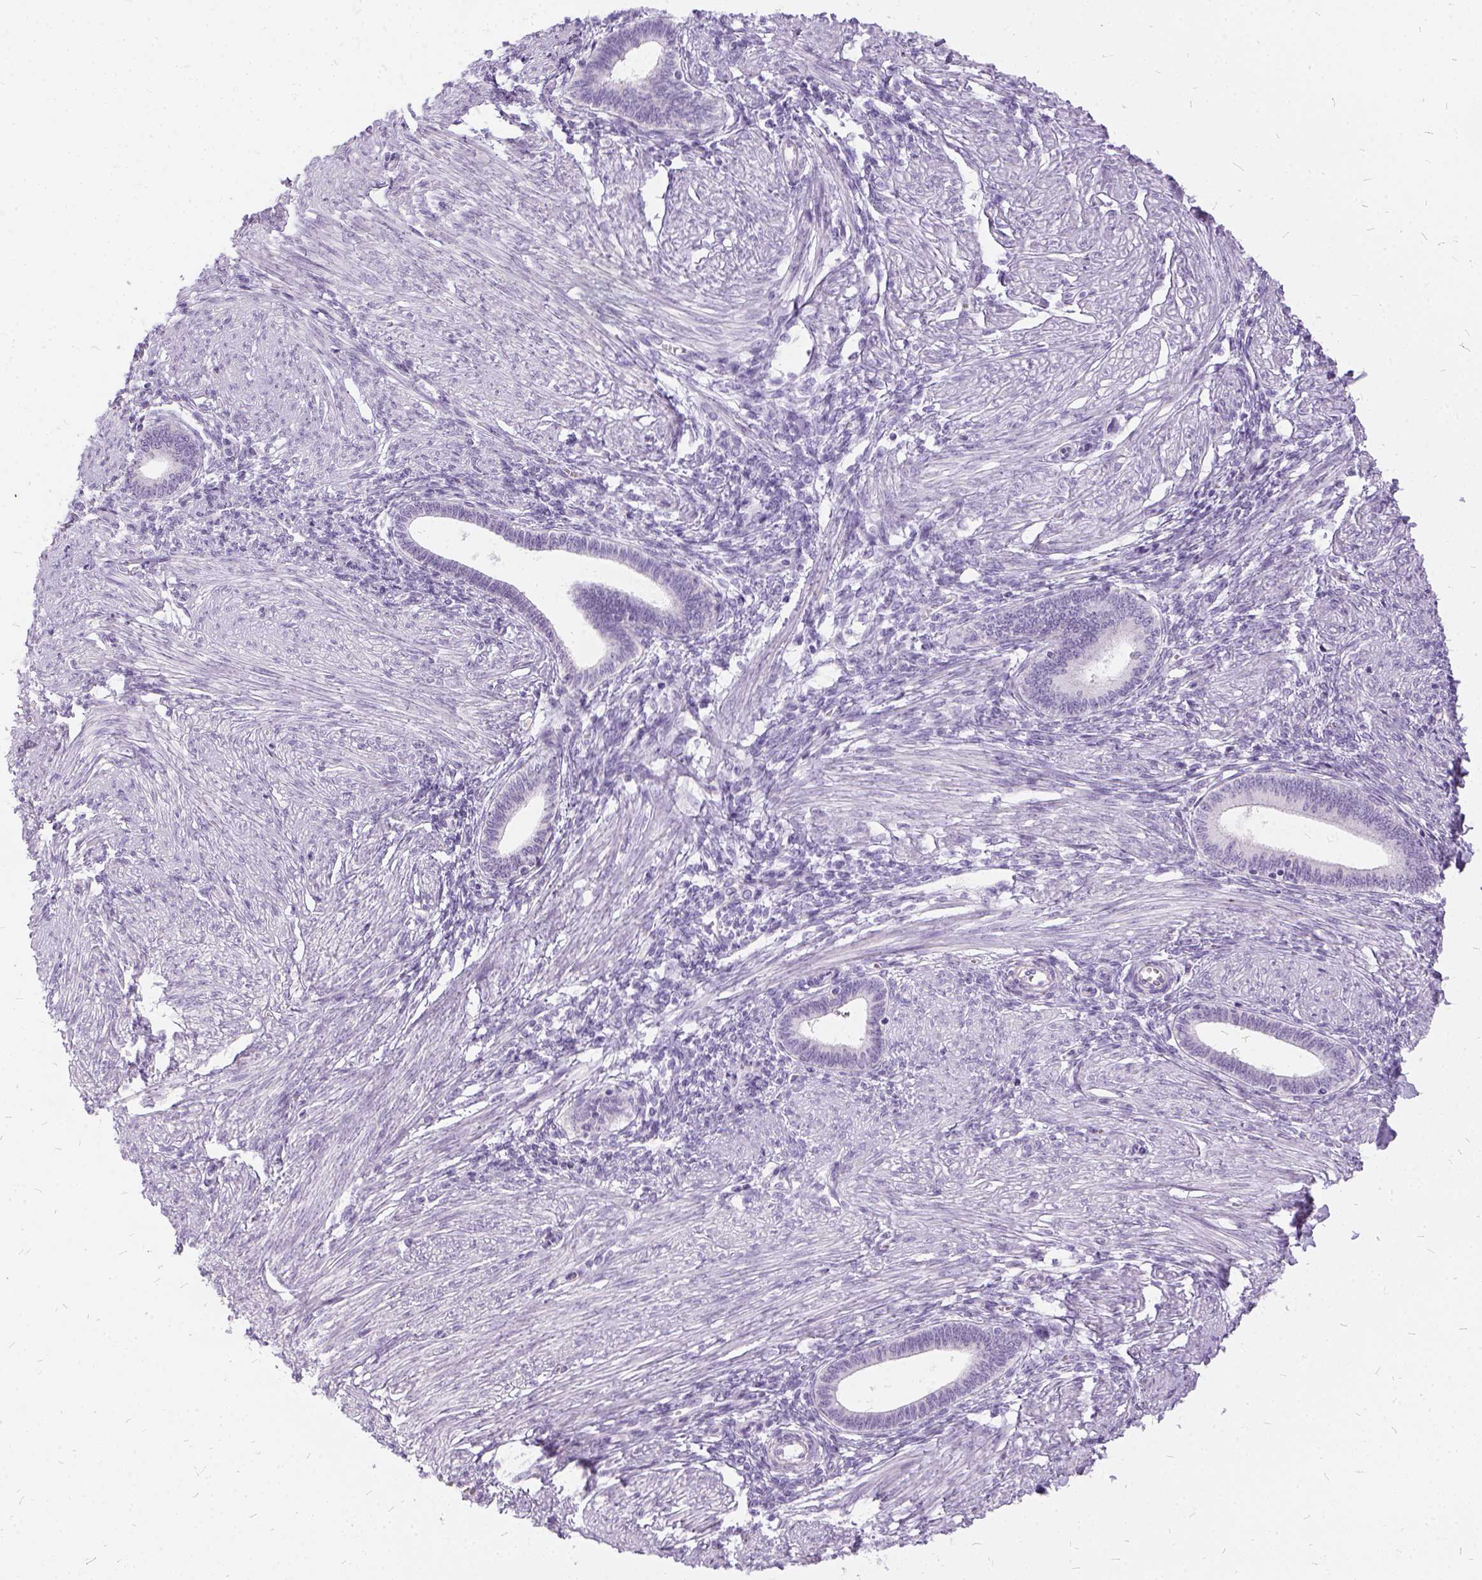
{"staining": {"intensity": "negative", "quantity": "none", "location": "none"}, "tissue": "endometrium", "cell_type": "Cells in endometrial stroma", "image_type": "normal", "snomed": [{"axis": "morphology", "description": "Normal tissue, NOS"}, {"axis": "topography", "description": "Endometrium"}], "caption": "Benign endometrium was stained to show a protein in brown. There is no significant expression in cells in endometrial stroma. Brightfield microscopy of immunohistochemistry (IHC) stained with DAB (brown) and hematoxylin (blue), captured at high magnification.", "gene": "FDX1", "patient": {"sex": "female", "age": 42}}